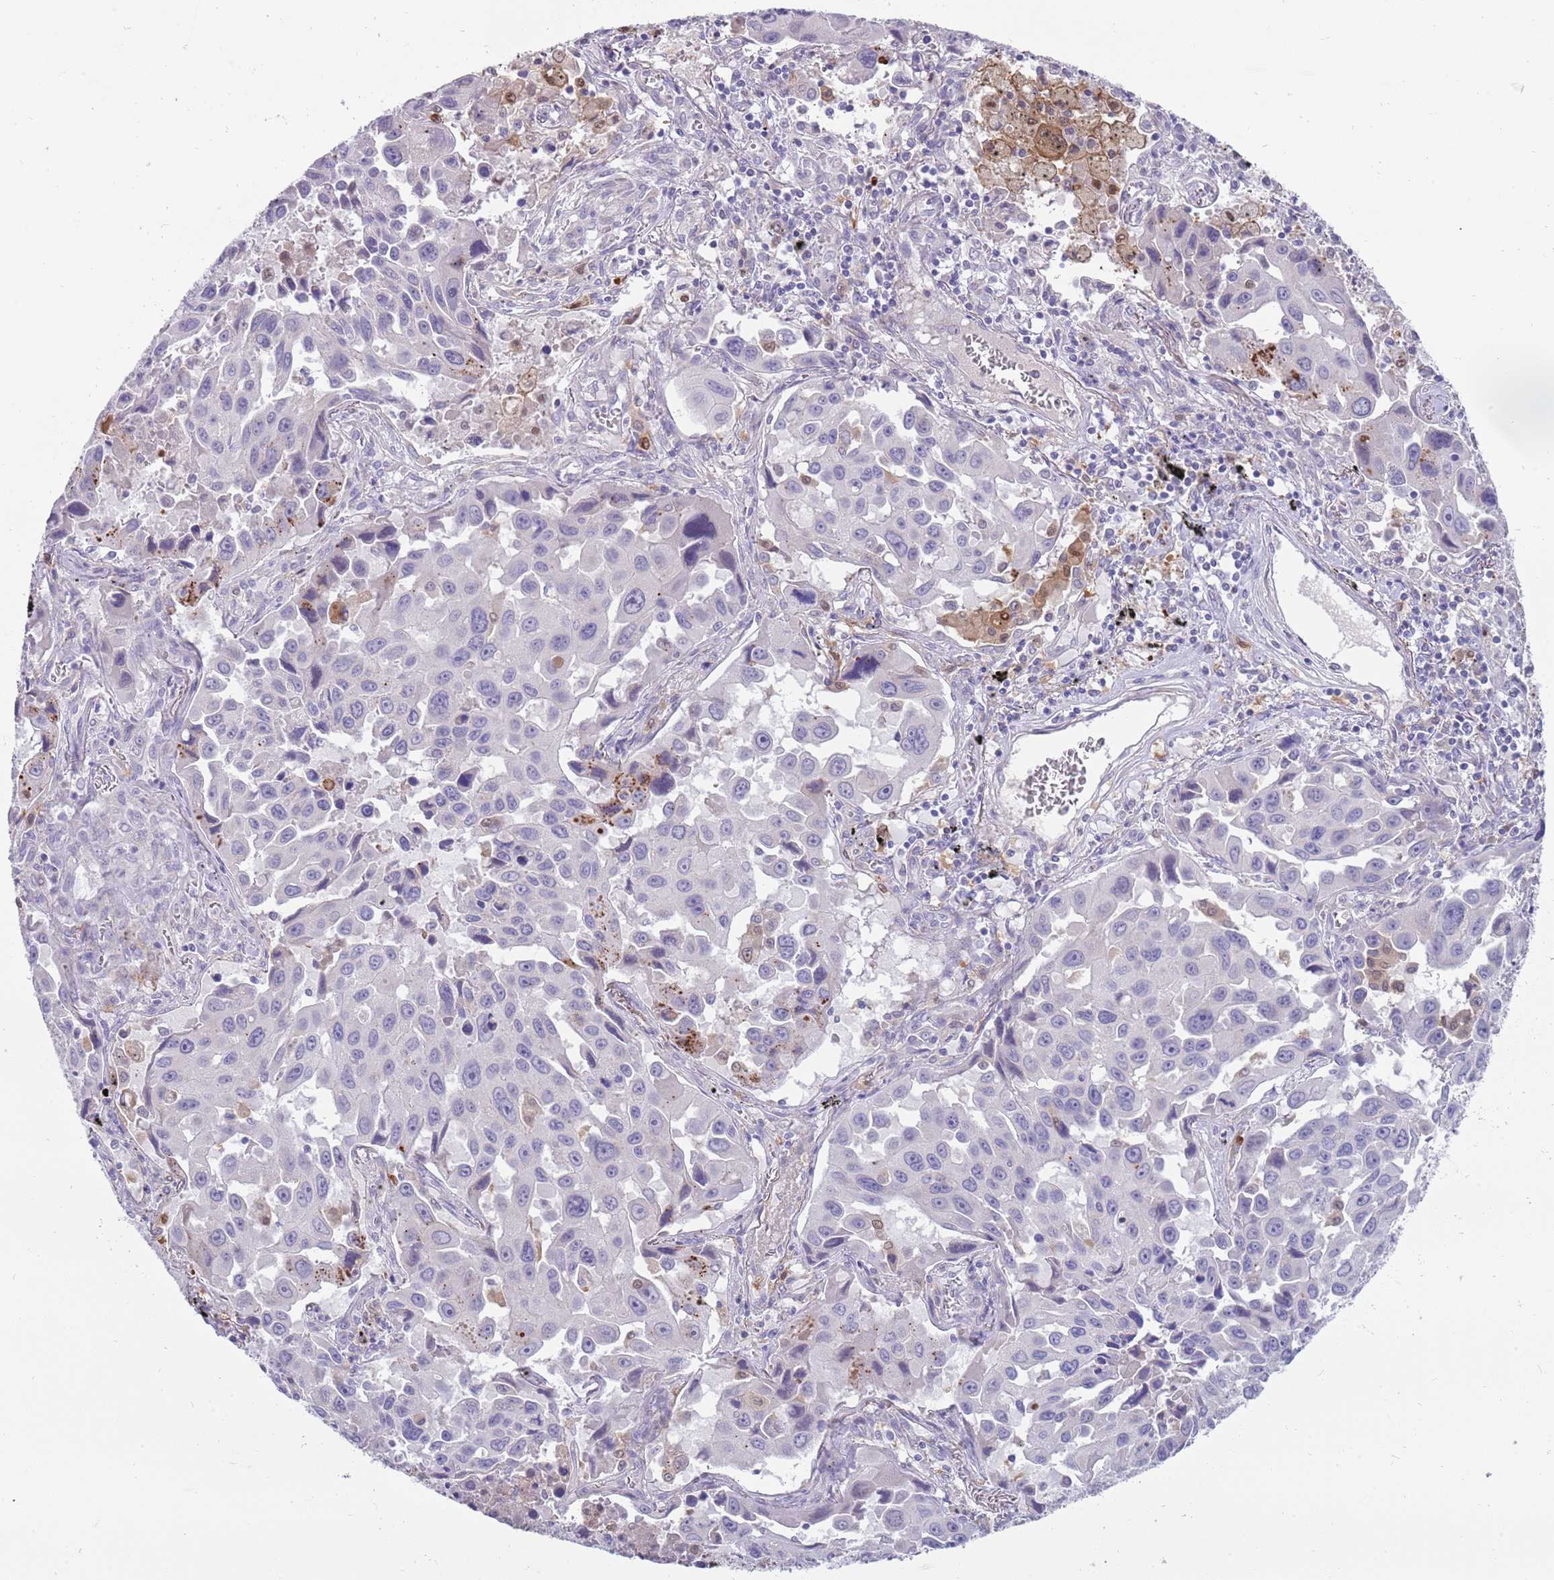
{"staining": {"intensity": "negative", "quantity": "none", "location": "none"}, "tissue": "lung cancer", "cell_type": "Tumor cells", "image_type": "cancer", "snomed": [{"axis": "morphology", "description": "Adenocarcinoma, NOS"}, {"axis": "topography", "description": "Lung"}], "caption": "Tumor cells are negative for protein expression in human adenocarcinoma (lung).", "gene": "DIPK1C", "patient": {"sex": "male", "age": 66}}